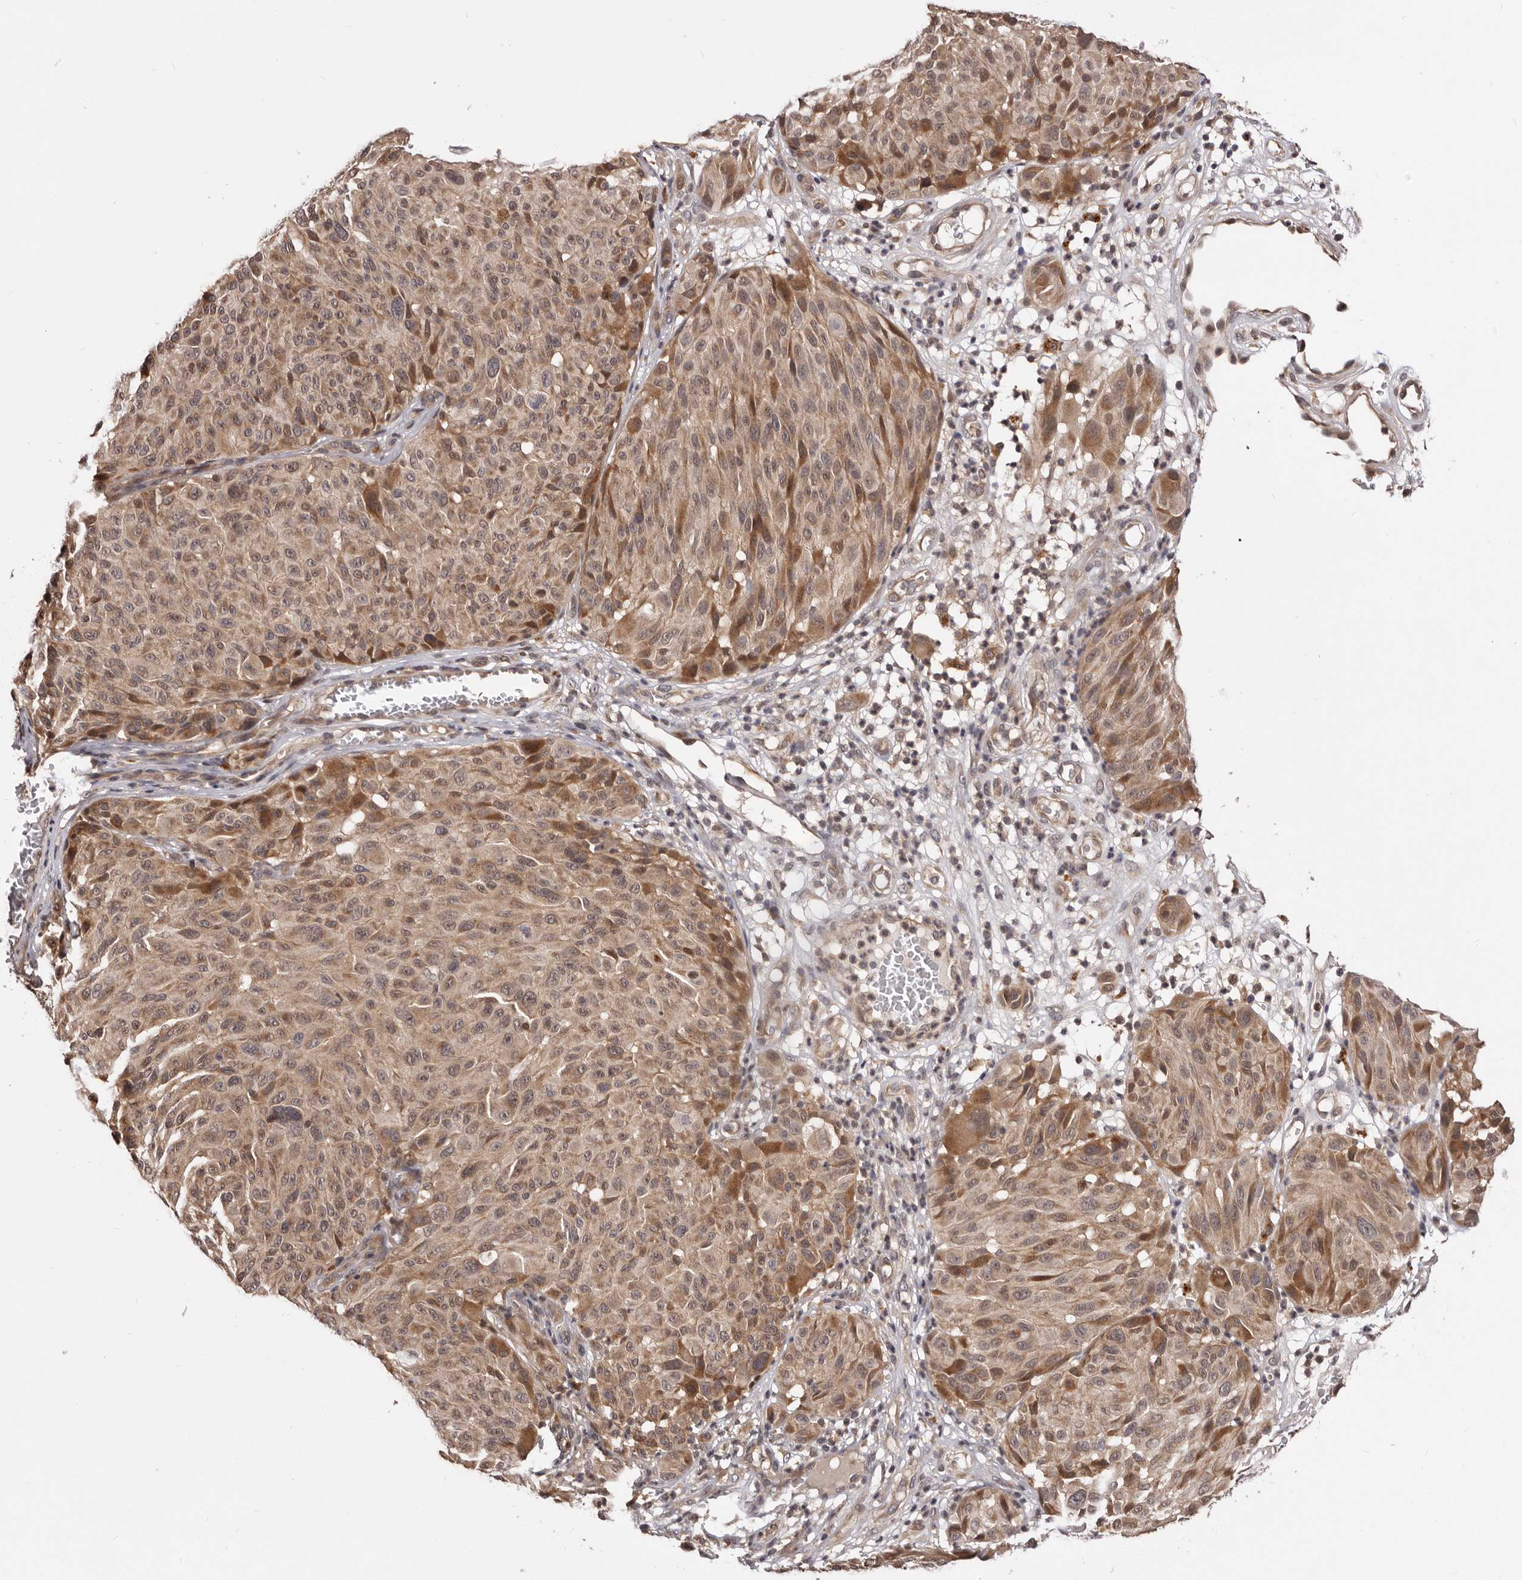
{"staining": {"intensity": "moderate", "quantity": ">75%", "location": "cytoplasmic/membranous"}, "tissue": "melanoma", "cell_type": "Tumor cells", "image_type": "cancer", "snomed": [{"axis": "morphology", "description": "Malignant melanoma, NOS"}, {"axis": "topography", "description": "Skin"}], "caption": "Protein staining exhibits moderate cytoplasmic/membranous expression in approximately >75% of tumor cells in melanoma.", "gene": "MDP1", "patient": {"sex": "male", "age": 83}}